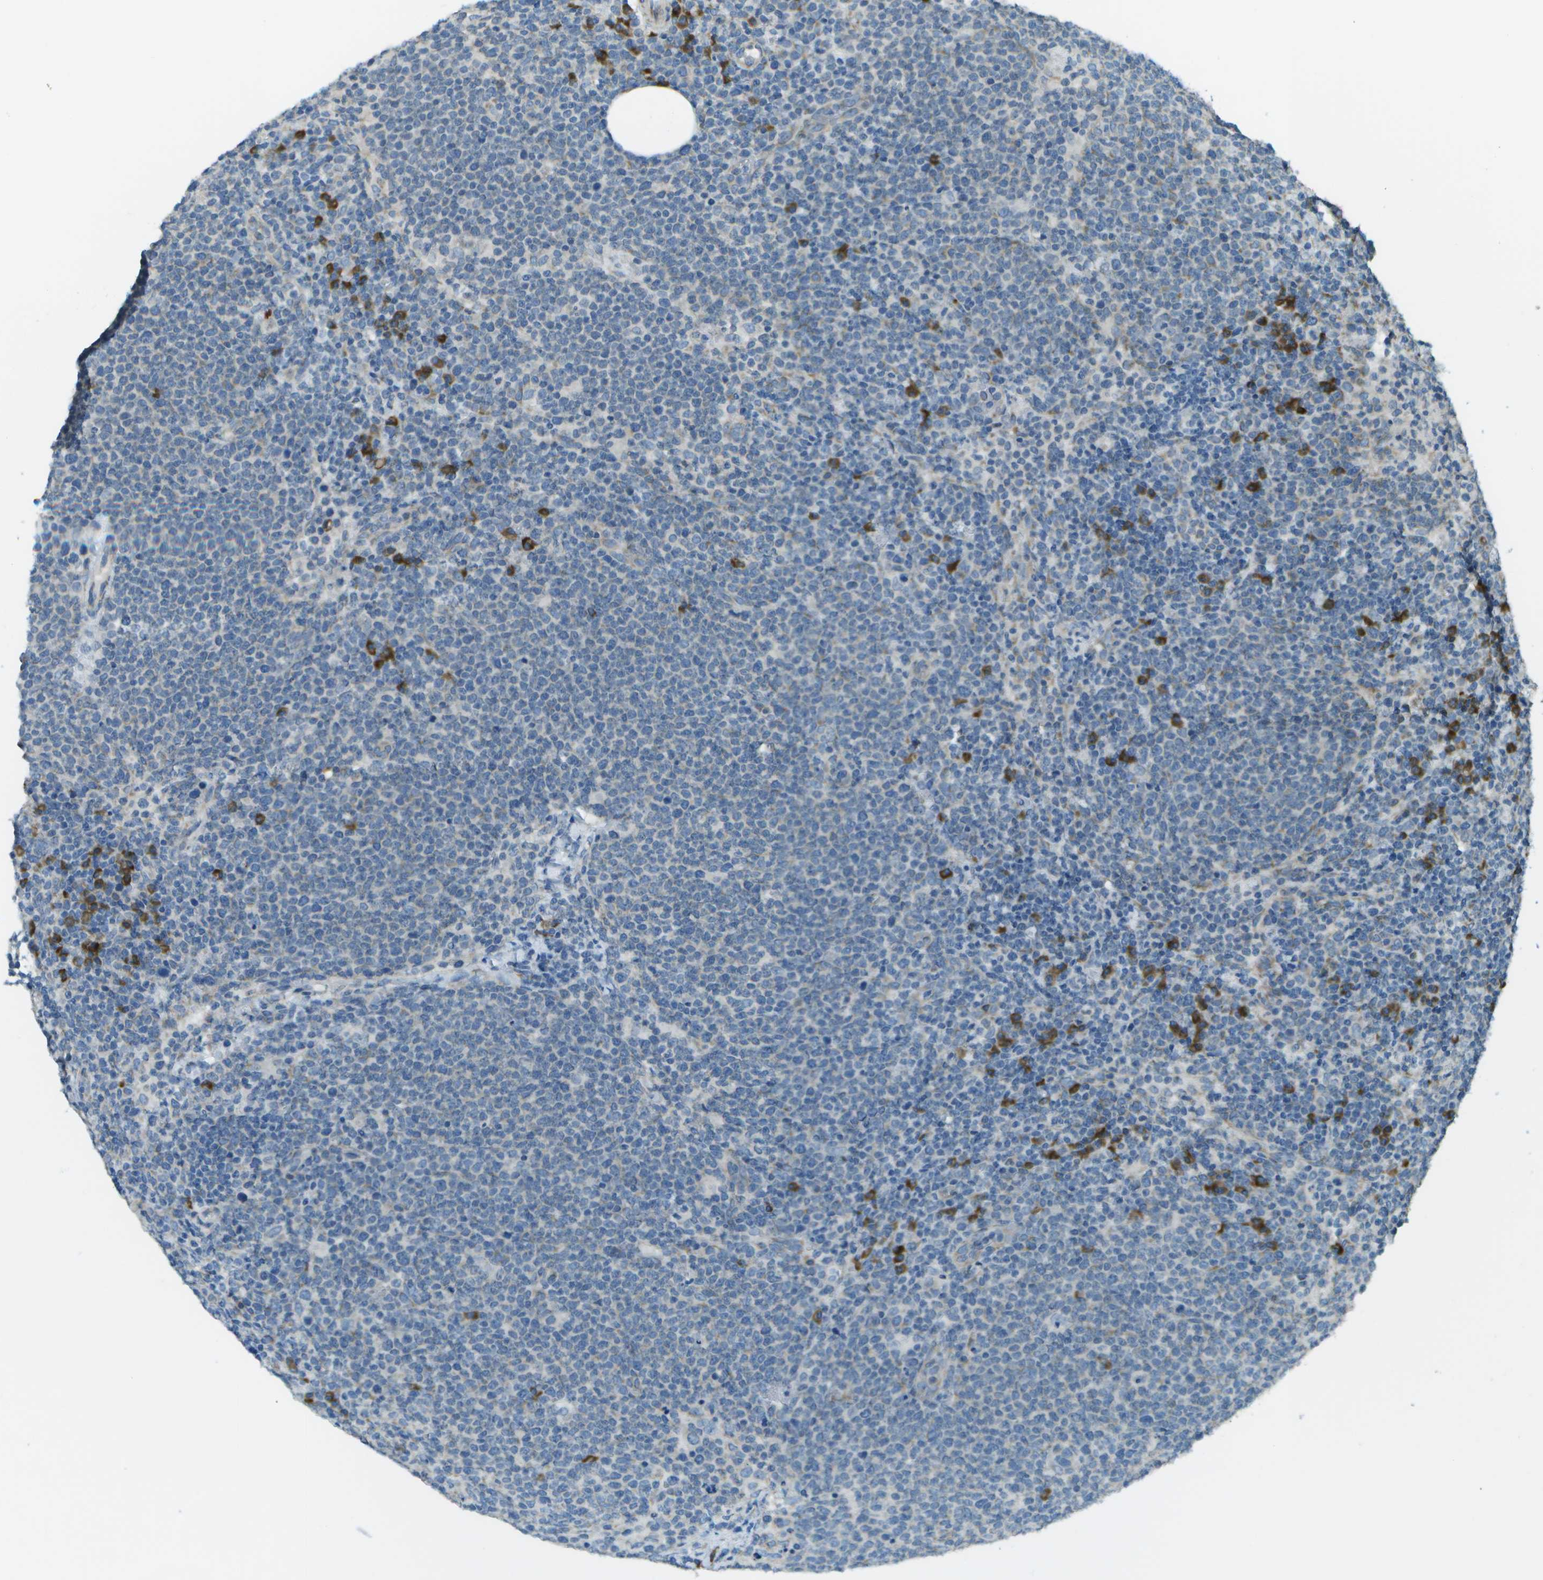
{"staining": {"intensity": "negative", "quantity": "none", "location": "none"}, "tissue": "lymphoma", "cell_type": "Tumor cells", "image_type": "cancer", "snomed": [{"axis": "morphology", "description": "Malignant lymphoma, non-Hodgkin's type, High grade"}, {"axis": "topography", "description": "Lymph node"}], "caption": "The immunohistochemistry (IHC) histopathology image has no significant positivity in tumor cells of lymphoma tissue. Brightfield microscopy of immunohistochemistry stained with DAB (brown) and hematoxylin (blue), captured at high magnification.", "gene": "KCTD3", "patient": {"sex": "male", "age": 61}}